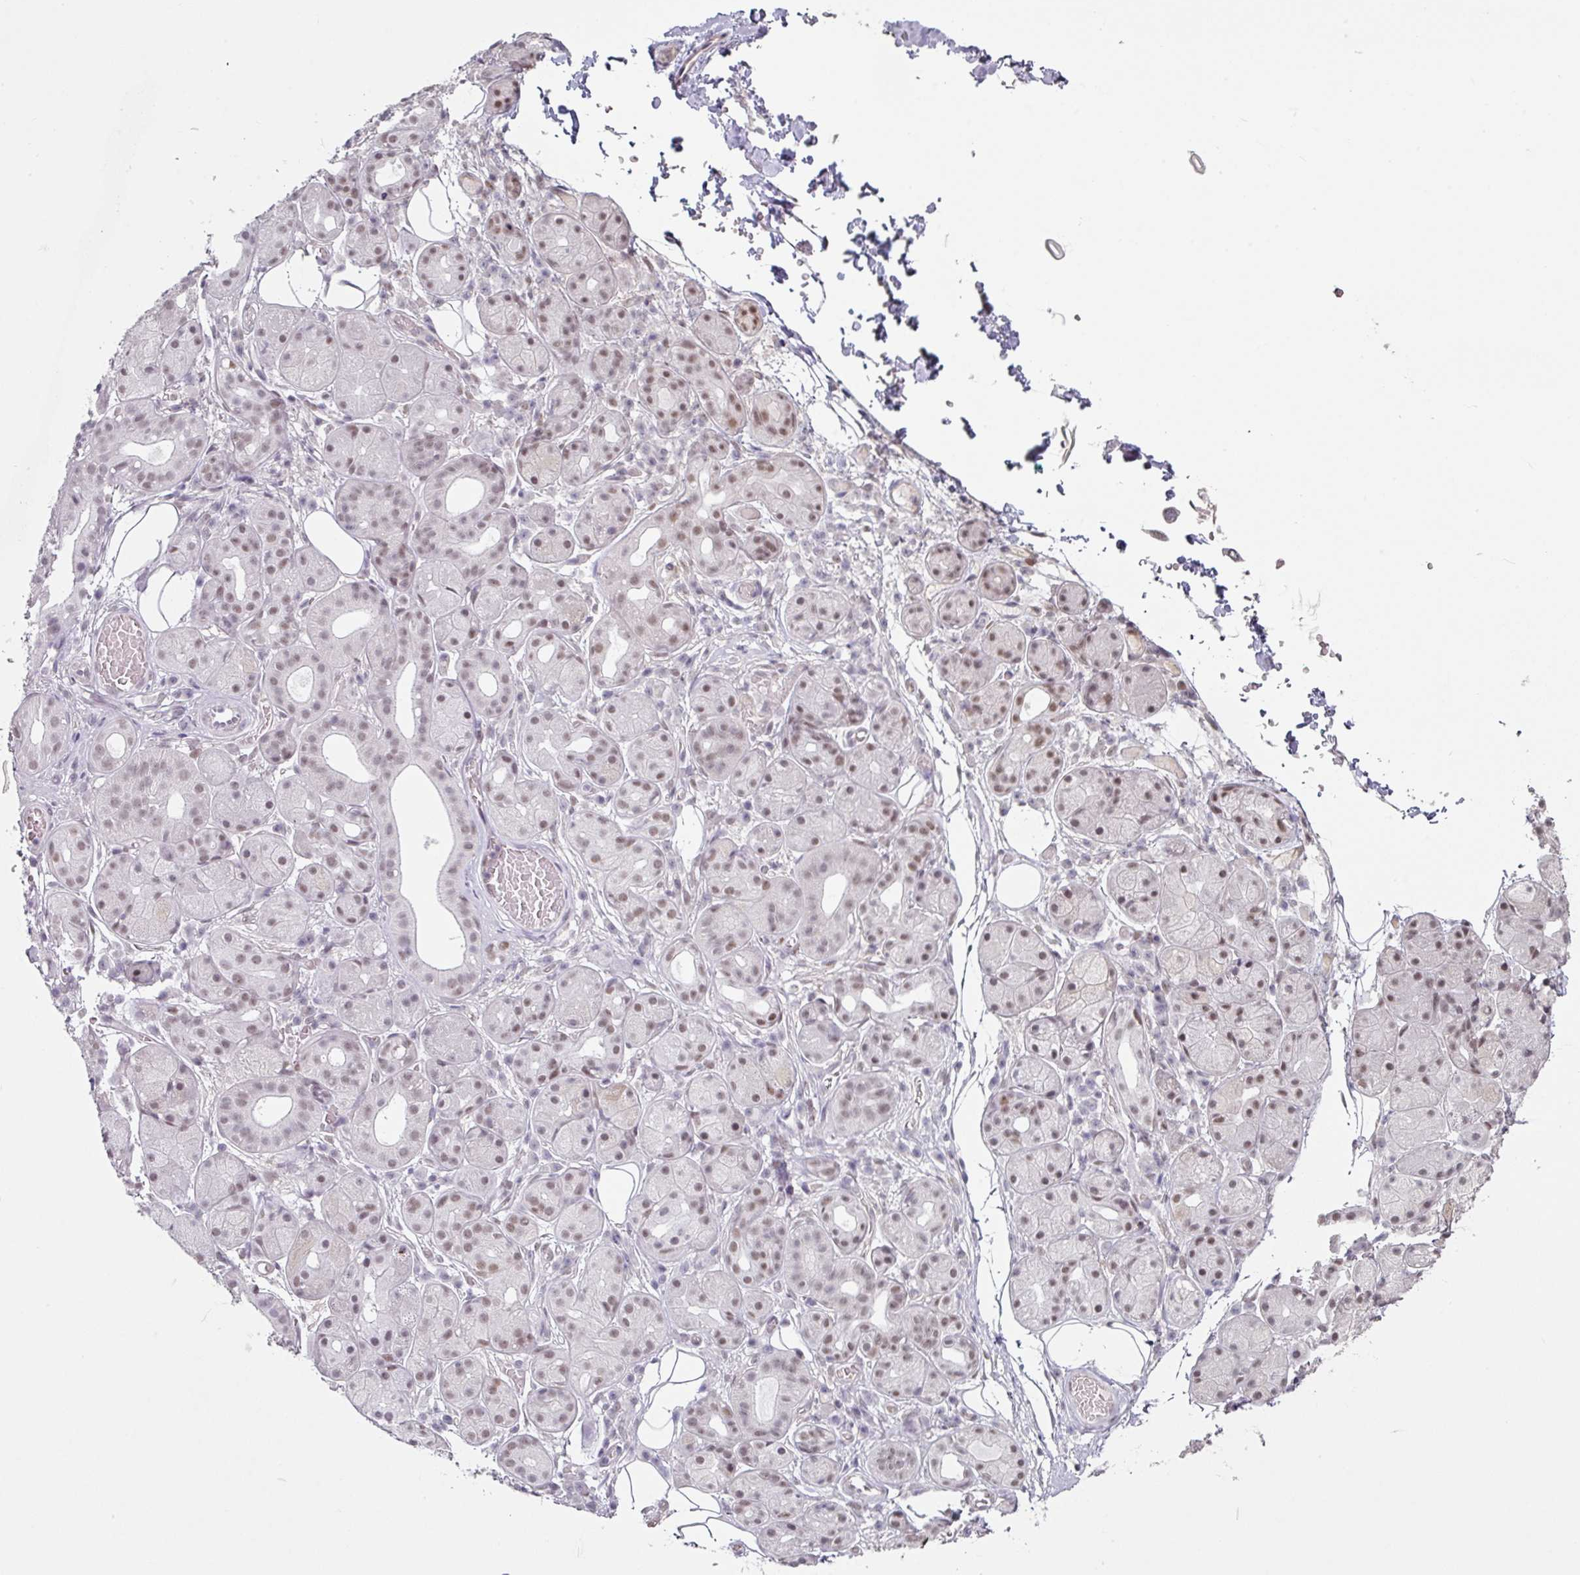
{"staining": {"intensity": "moderate", "quantity": ">75%", "location": "nuclear"}, "tissue": "salivary gland", "cell_type": "Glandular cells", "image_type": "normal", "snomed": [{"axis": "morphology", "description": "Squamous cell carcinoma, NOS"}, {"axis": "topography", "description": "Skin"}, {"axis": "topography", "description": "Head-Neck"}], "caption": "Immunohistochemistry (IHC) (DAB (3,3'-diaminobenzidine)) staining of benign human salivary gland reveals moderate nuclear protein expression in approximately >75% of glandular cells.", "gene": "ELK1", "patient": {"sex": "male", "age": 80}}